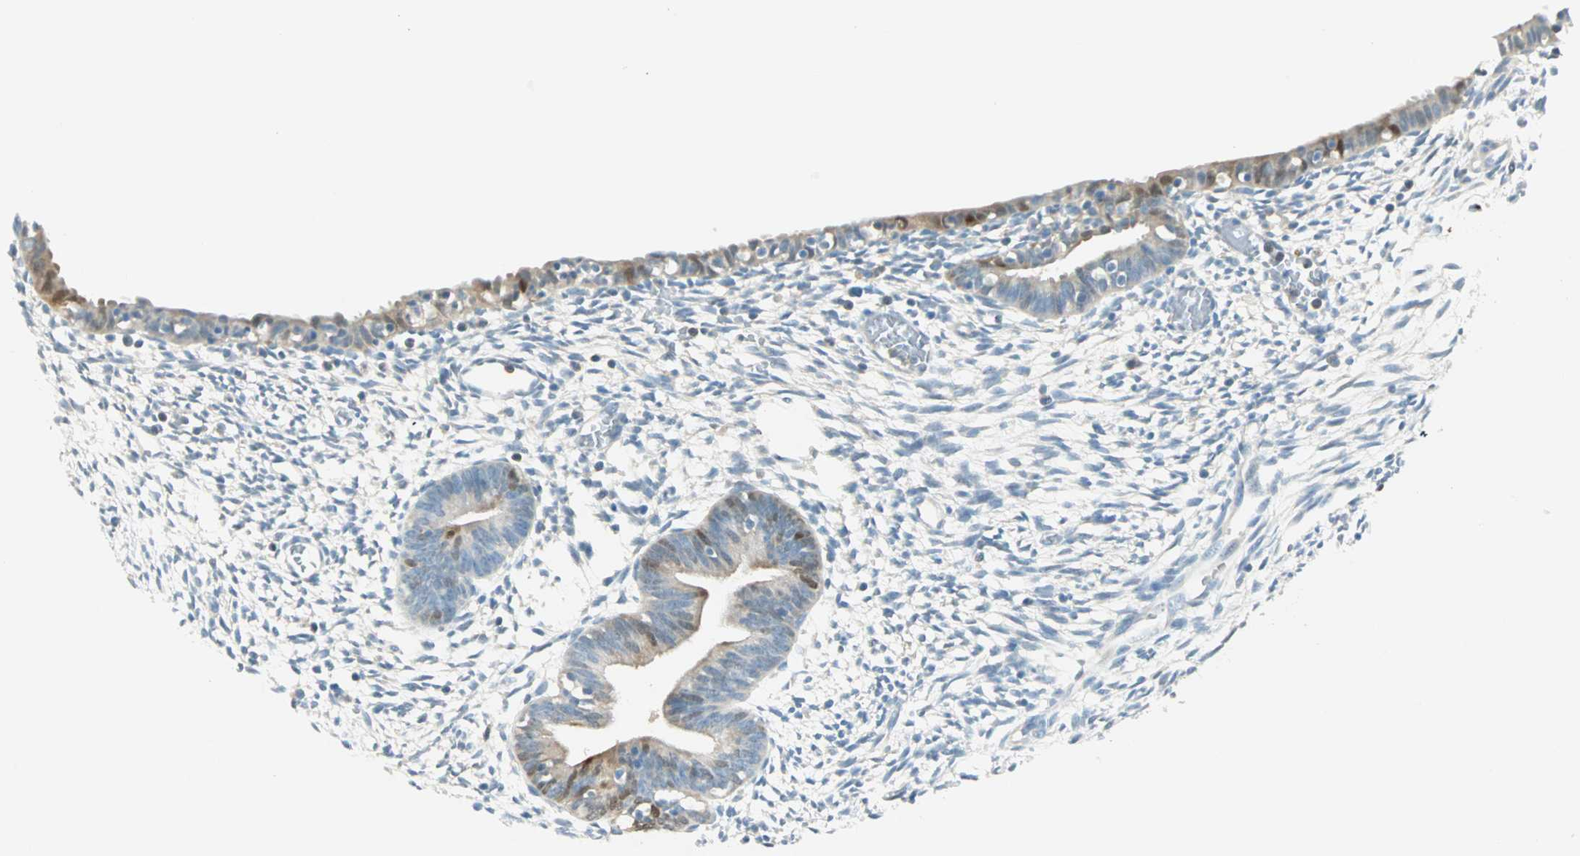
{"staining": {"intensity": "negative", "quantity": "none", "location": "none"}, "tissue": "endometrium", "cell_type": "Cells in endometrial stroma", "image_type": "normal", "snomed": [{"axis": "morphology", "description": "Normal tissue, NOS"}, {"axis": "morphology", "description": "Atrophy, NOS"}, {"axis": "topography", "description": "Uterus"}, {"axis": "topography", "description": "Endometrium"}], "caption": "Image shows no significant protein staining in cells in endometrial stroma of normal endometrium. Brightfield microscopy of IHC stained with DAB (brown) and hematoxylin (blue), captured at high magnification.", "gene": "S100A1", "patient": {"sex": "female", "age": 68}}